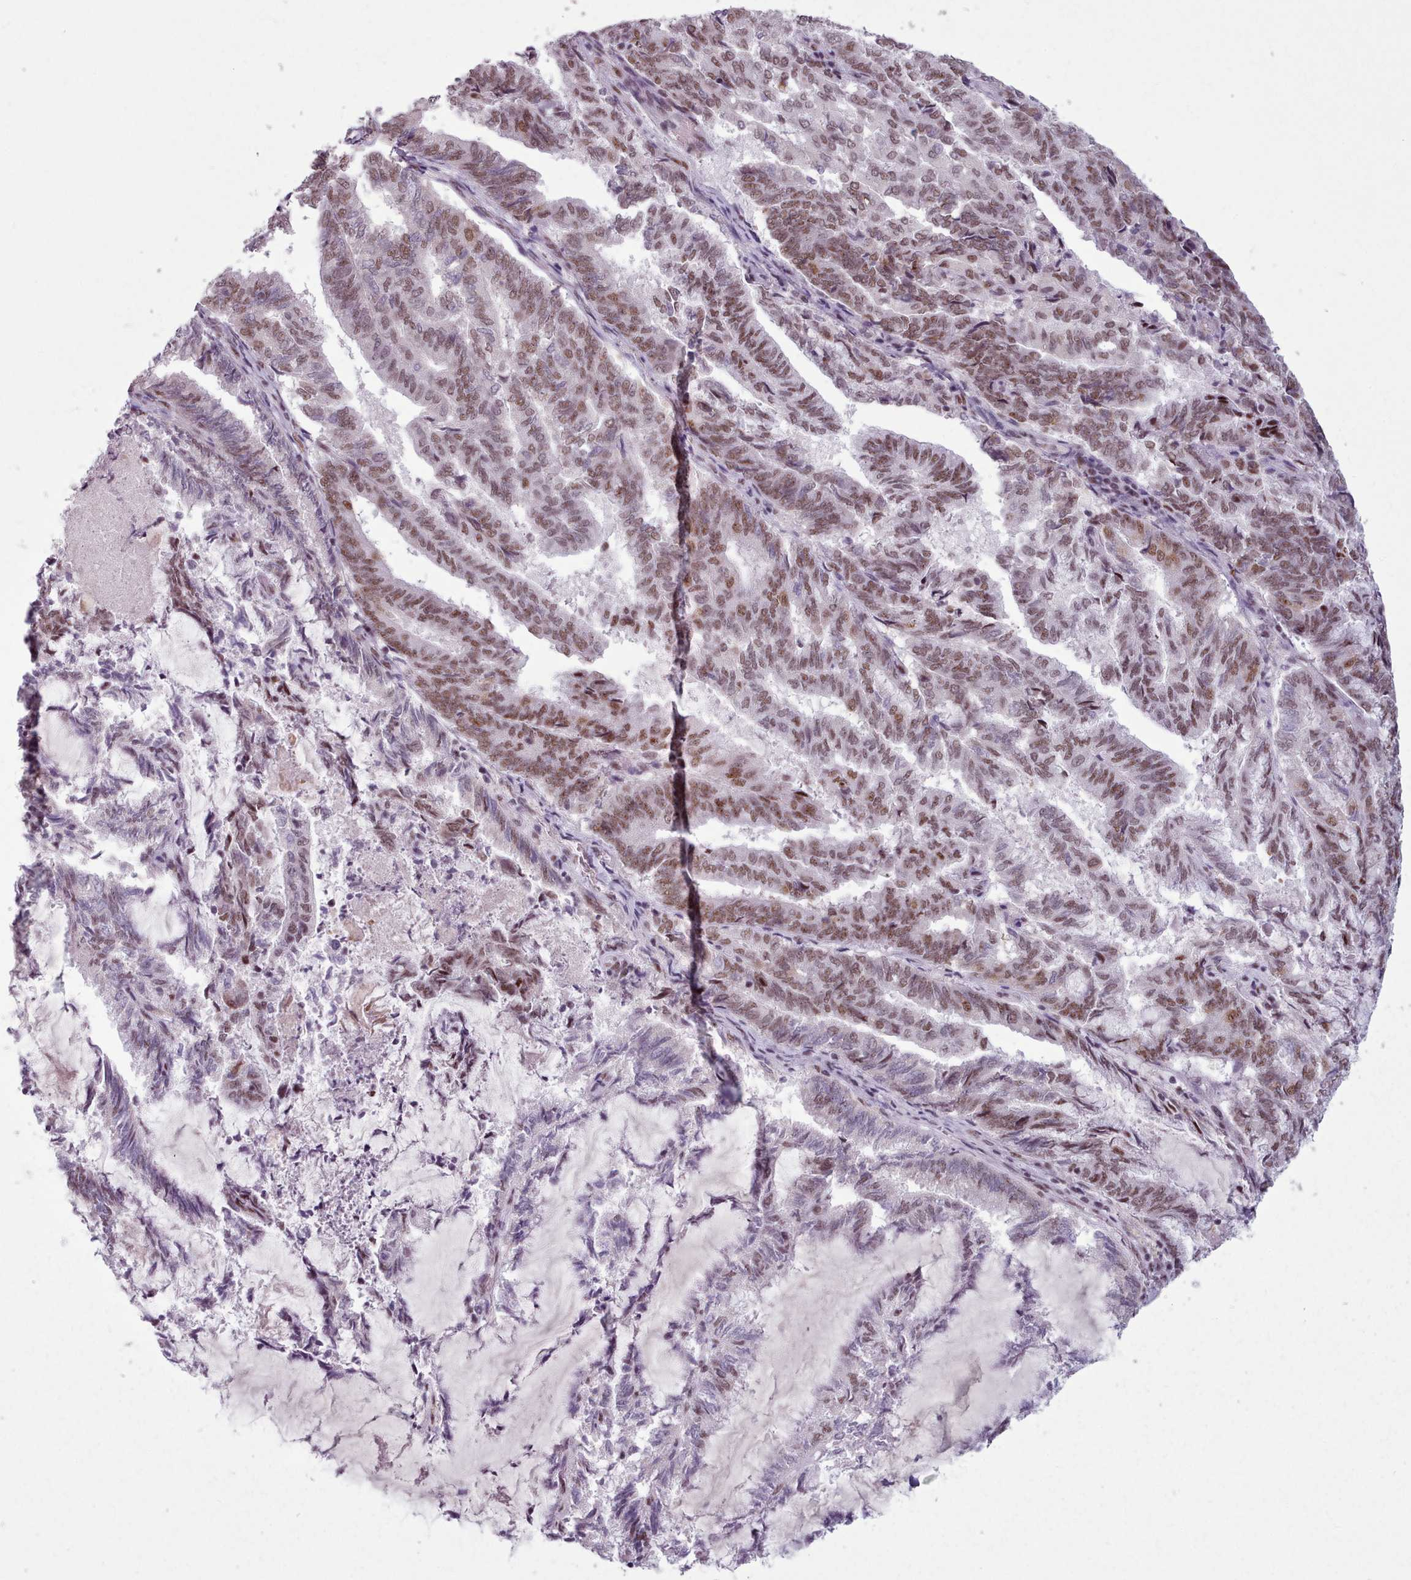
{"staining": {"intensity": "moderate", "quantity": ">75%", "location": "nuclear"}, "tissue": "endometrial cancer", "cell_type": "Tumor cells", "image_type": "cancer", "snomed": [{"axis": "morphology", "description": "Adenocarcinoma, NOS"}, {"axis": "topography", "description": "Endometrium"}], "caption": "A photomicrograph of endometrial adenocarcinoma stained for a protein reveals moderate nuclear brown staining in tumor cells.", "gene": "SRRM1", "patient": {"sex": "female", "age": 80}}